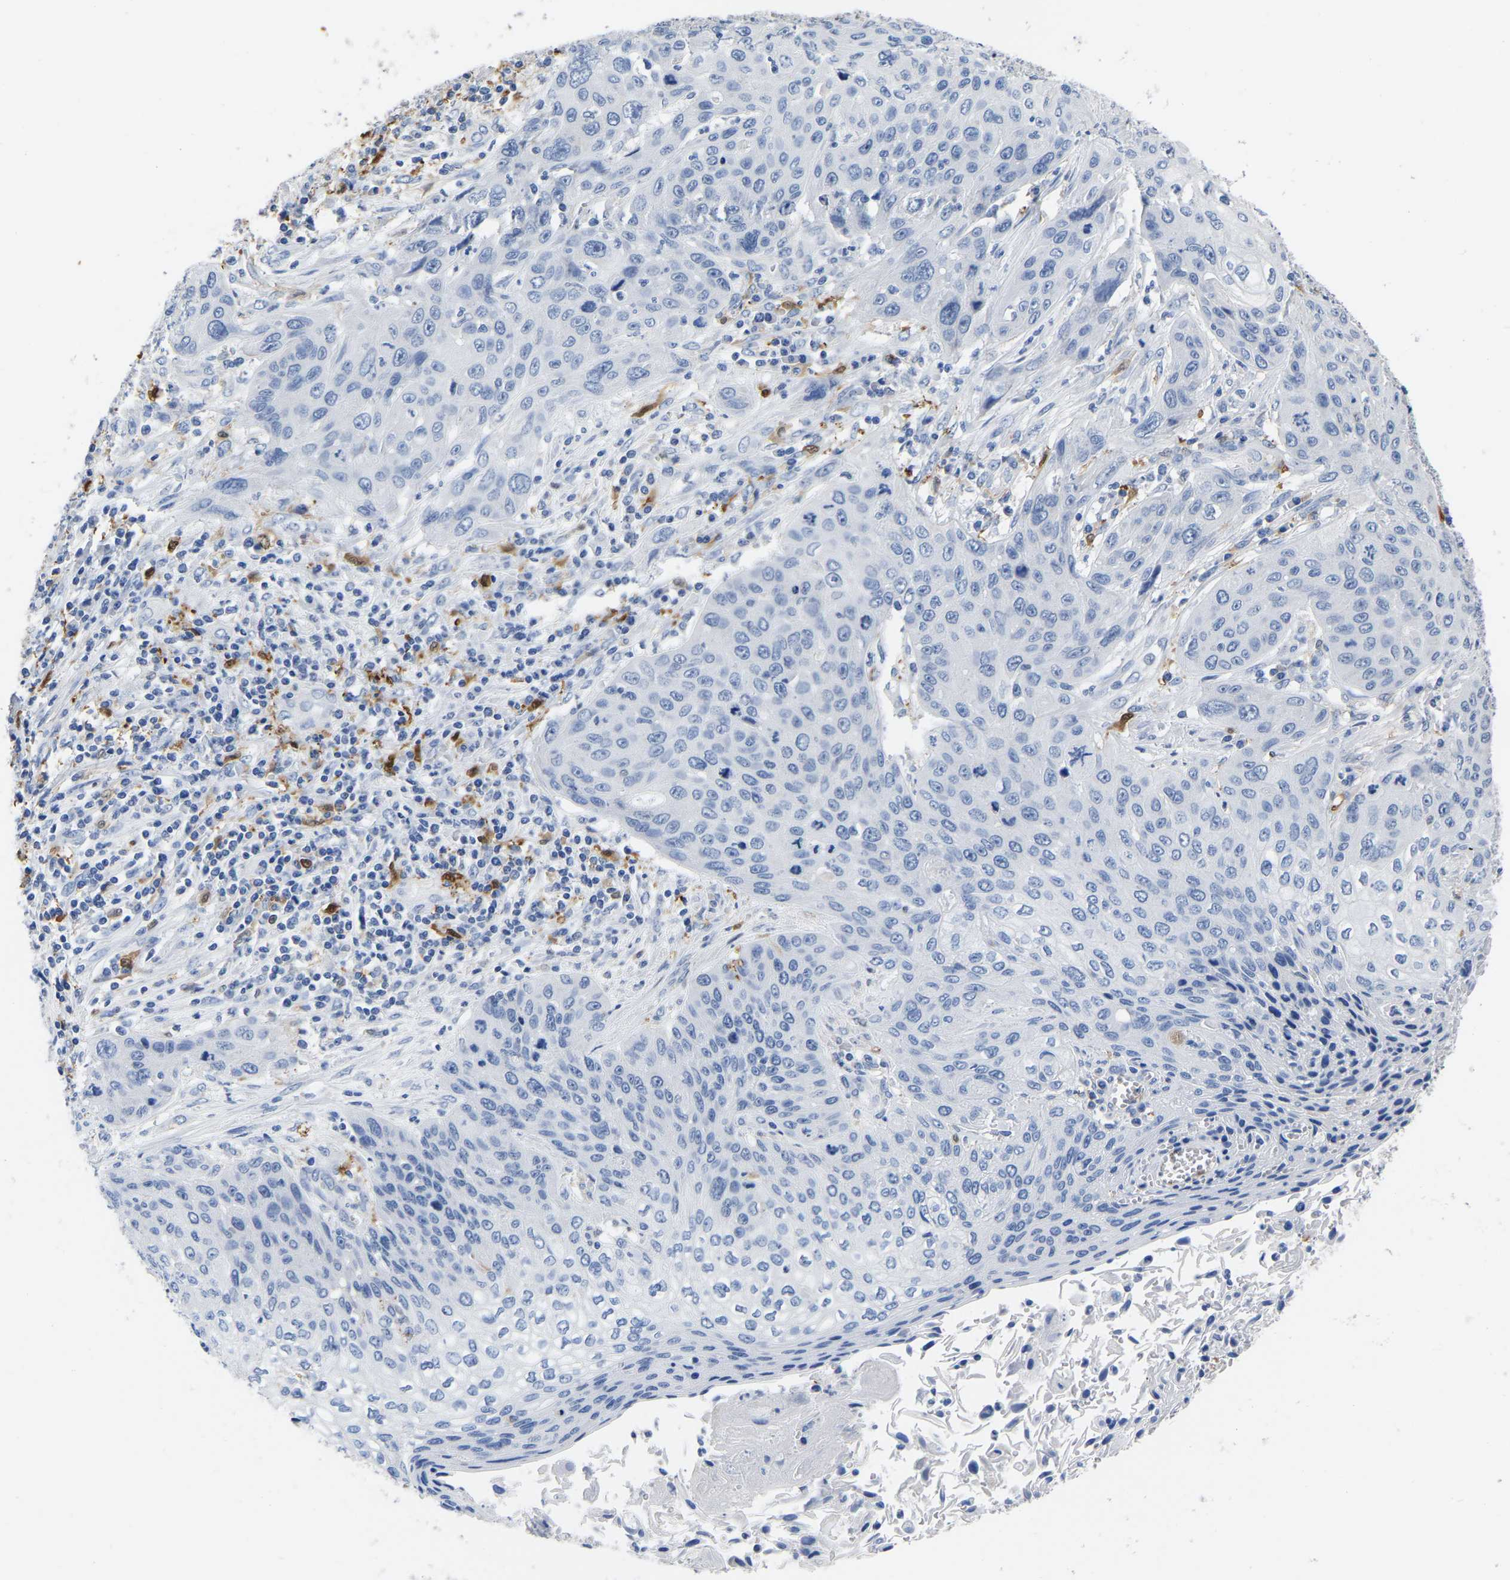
{"staining": {"intensity": "negative", "quantity": "none", "location": "none"}, "tissue": "cervical cancer", "cell_type": "Tumor cells", "image_type": "cancer", "snomed": [{"axis": "morphology", "description": "Squamous cell carcinoma, NOS"}, {"axis": "topography", "description": "Cervix"}], "caption": "Protein analysis of cervical cancer (squamous cell carcinoma) exhibits no significant positivity in tumor cells. Brightfield microscopy of immunohistochemistry stained with DAB (3,3'-diaminobenzidine) (brown) and hematoxylin (blue), captured at high magnification.", "gene": "ULBP2", "patient": {"sex": "female", "age": 32}}